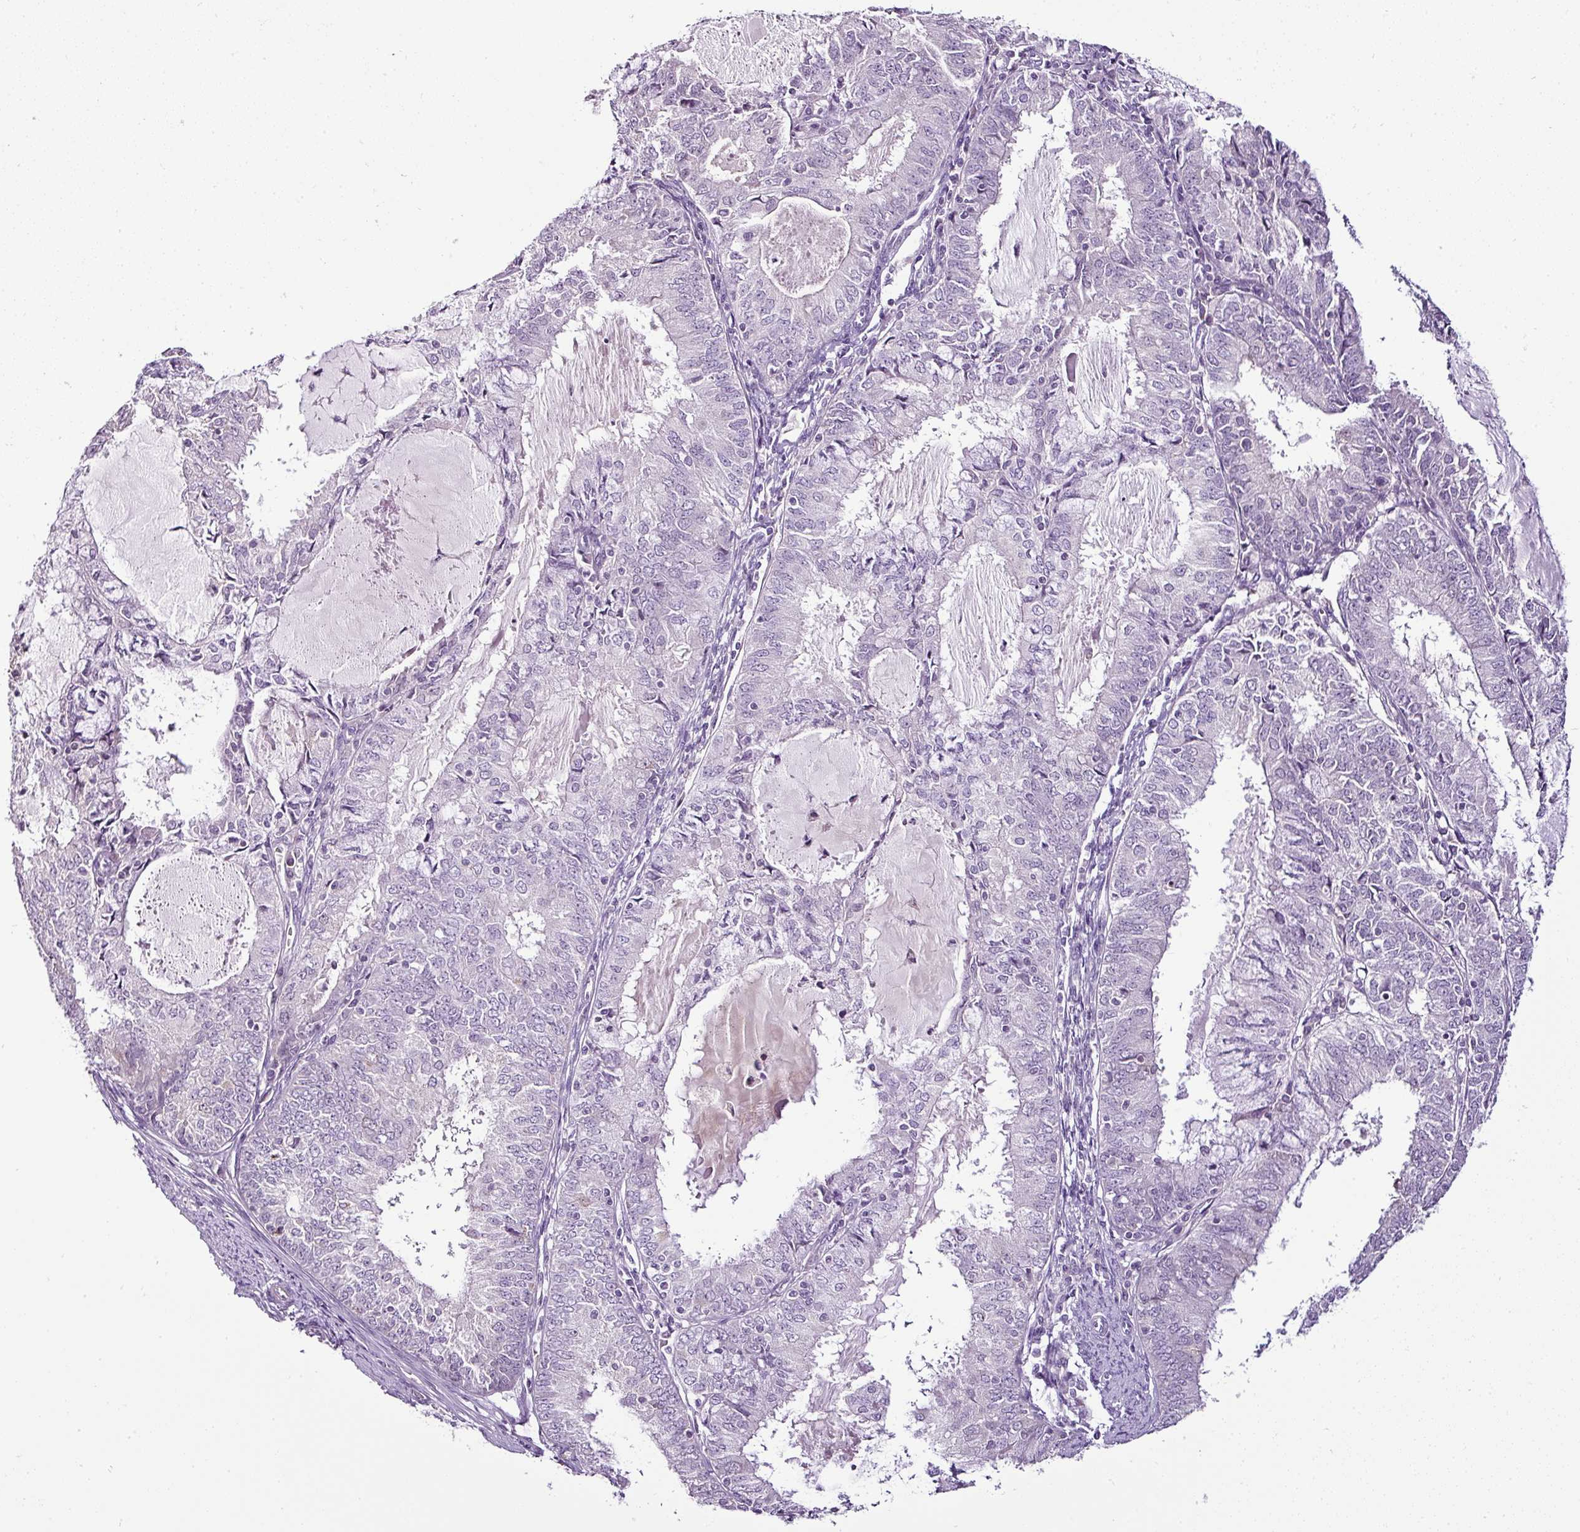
{"staining": {"intensity": "negative", "quantity": "none", "location": "none"}, "tissue": "endometrial cancer", "cell_type": "Tumor cells", "image_type": "cancer", "snomed": [{"axis": "morphology", "description": "Adenocarcinoma, NOS"}, {"axis": "topography", "description": "Endometrium"}], "caption": "Endometrial cancer (adenocarcinoma) was stained to show a protein in brown. There is no significant staining in tumor cells.", "gene": "TEX30", "patient": {"sex": "female", "age": 57}}